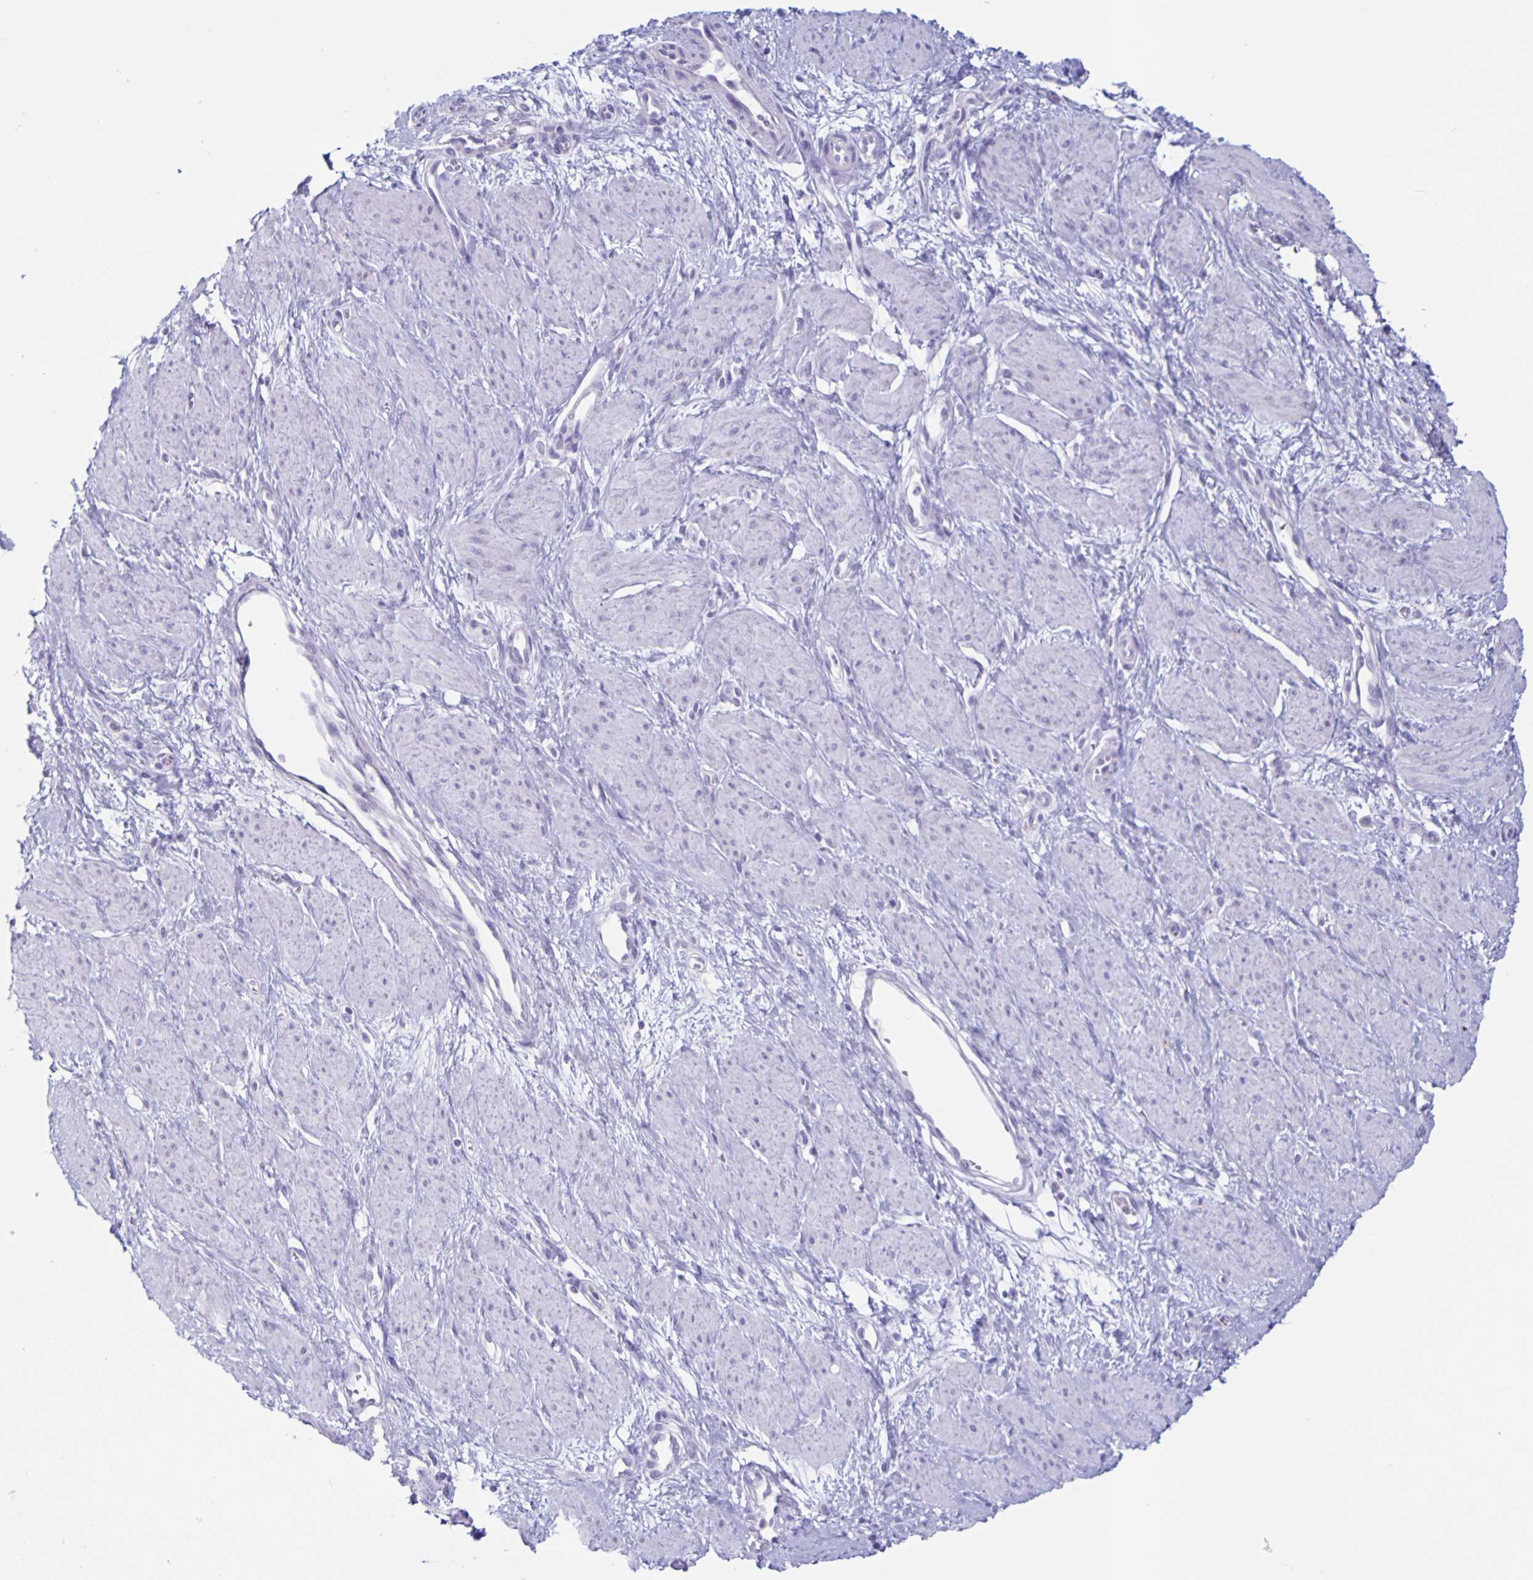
{"staining": {"intensity": "negative", "quantity": "none", "location": "none"}, "tissue": "smooth muscle", "cell_type": "Smooth muscle cells", "image_type": "normal", "snomed": [{"axis": "morphology", "description": "Normal tissue, NOS"}, {"axis": "topography", "description": "Smooth muscle"}, {"axis": "topography", "description": "Uterus"}], "caption": "Smooth muscle cells show no significant protein staining in unremarkable smooth muscle.", "gene": "CT45A10", "patient": {"sex": "female", "age": 39}}